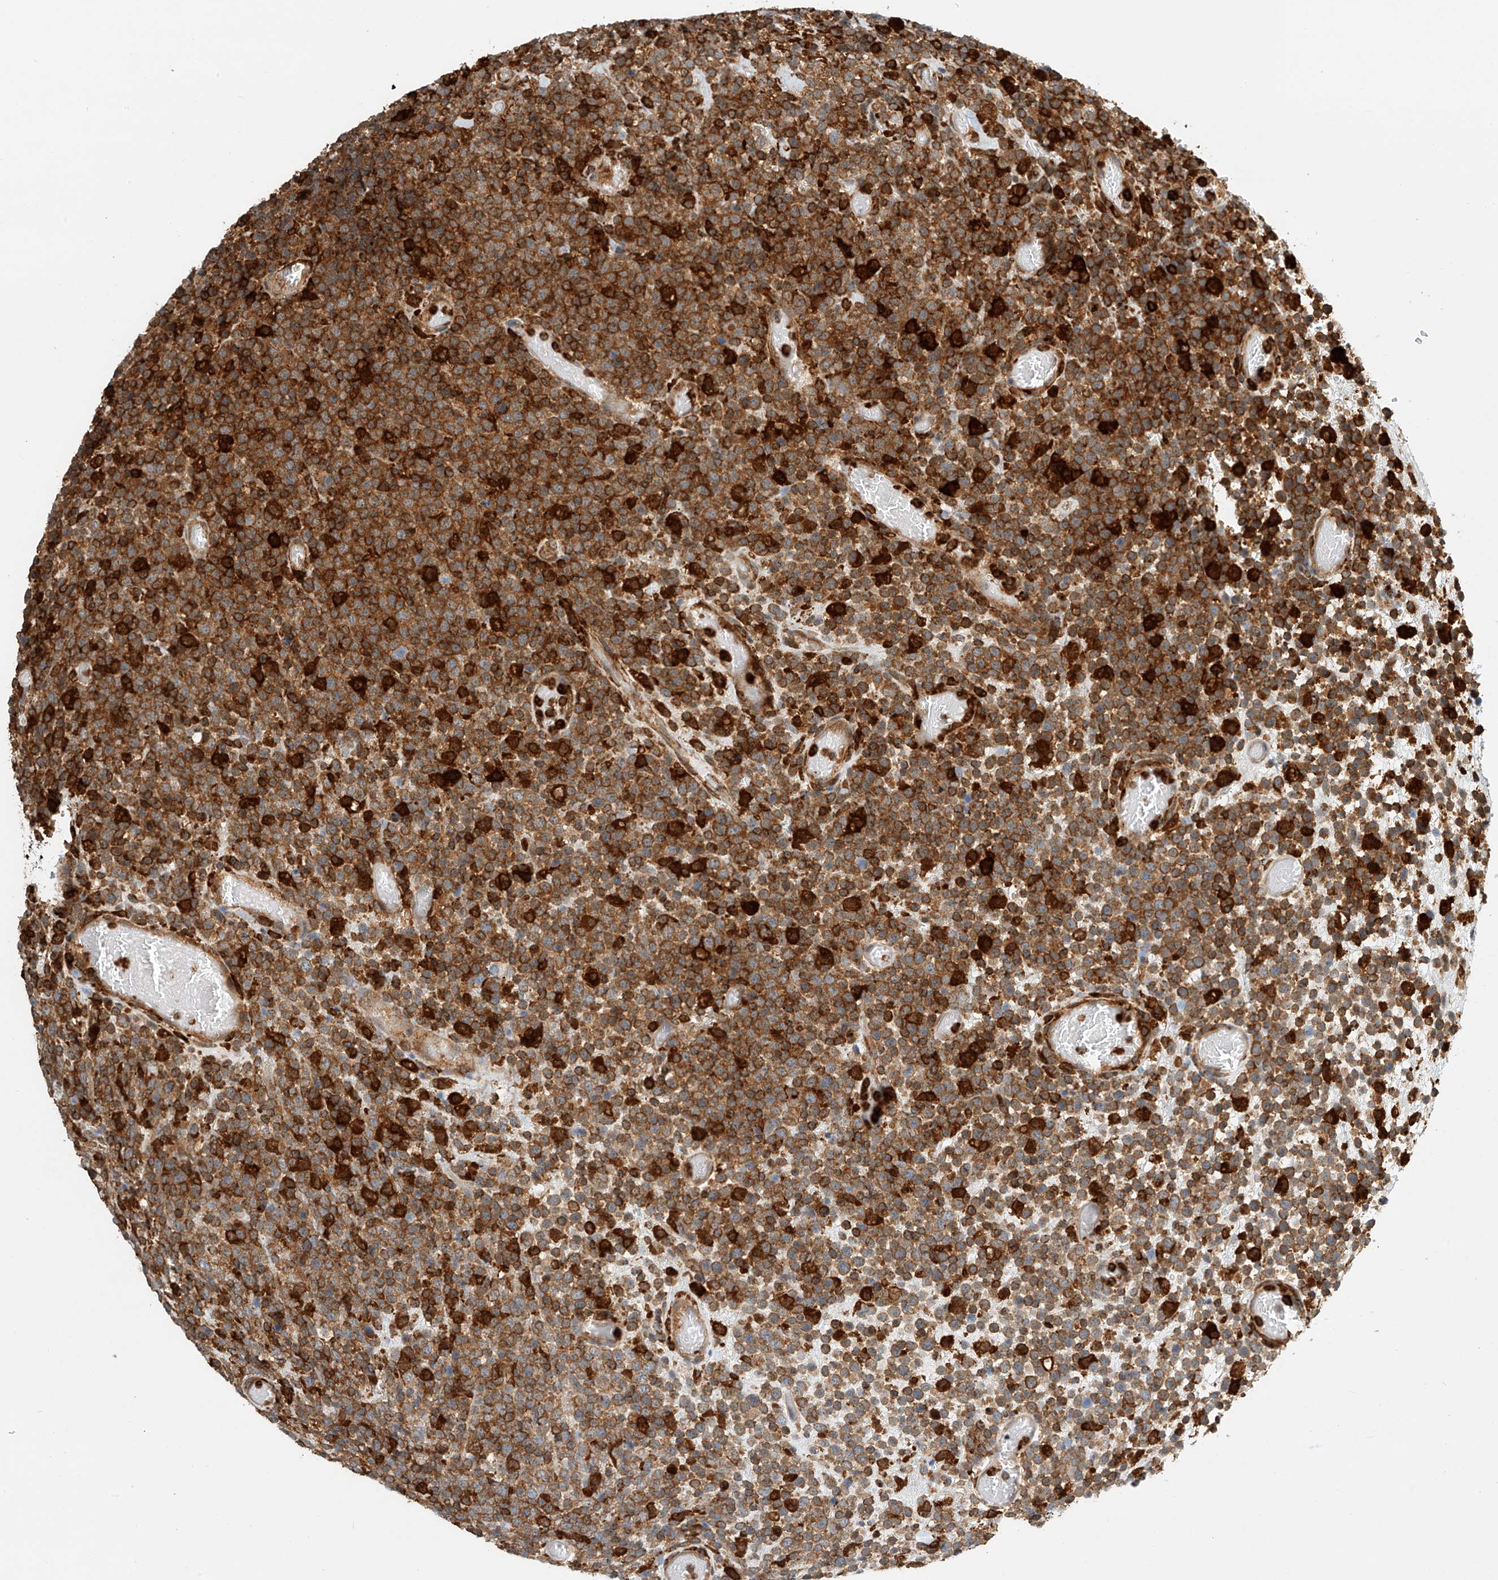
{"staining": {"intensity": "strong", "quantity": ">75%", "location": "cytoplasmic/membranous"}, "tissue": "lymphoma", "cell_type": "Tumor cells", "image_type": "cancer", "snomed": [{"axis": "morphology", "description": "Malignant lymphoma, non-Hodgkin's type, High grade"}, {"axis": "topography", "description": "Colon"}], "caption": "Lymphoma was stained to show a protein in brown. There is high levels of strong cytoplasmic/membranous staining in about >75% of tumor cells. (brown staining indicates protein expression, while blue staining denotes nuclei).", "gene": "MICAL1", "patient": {"sex": "female", "age": 53}}